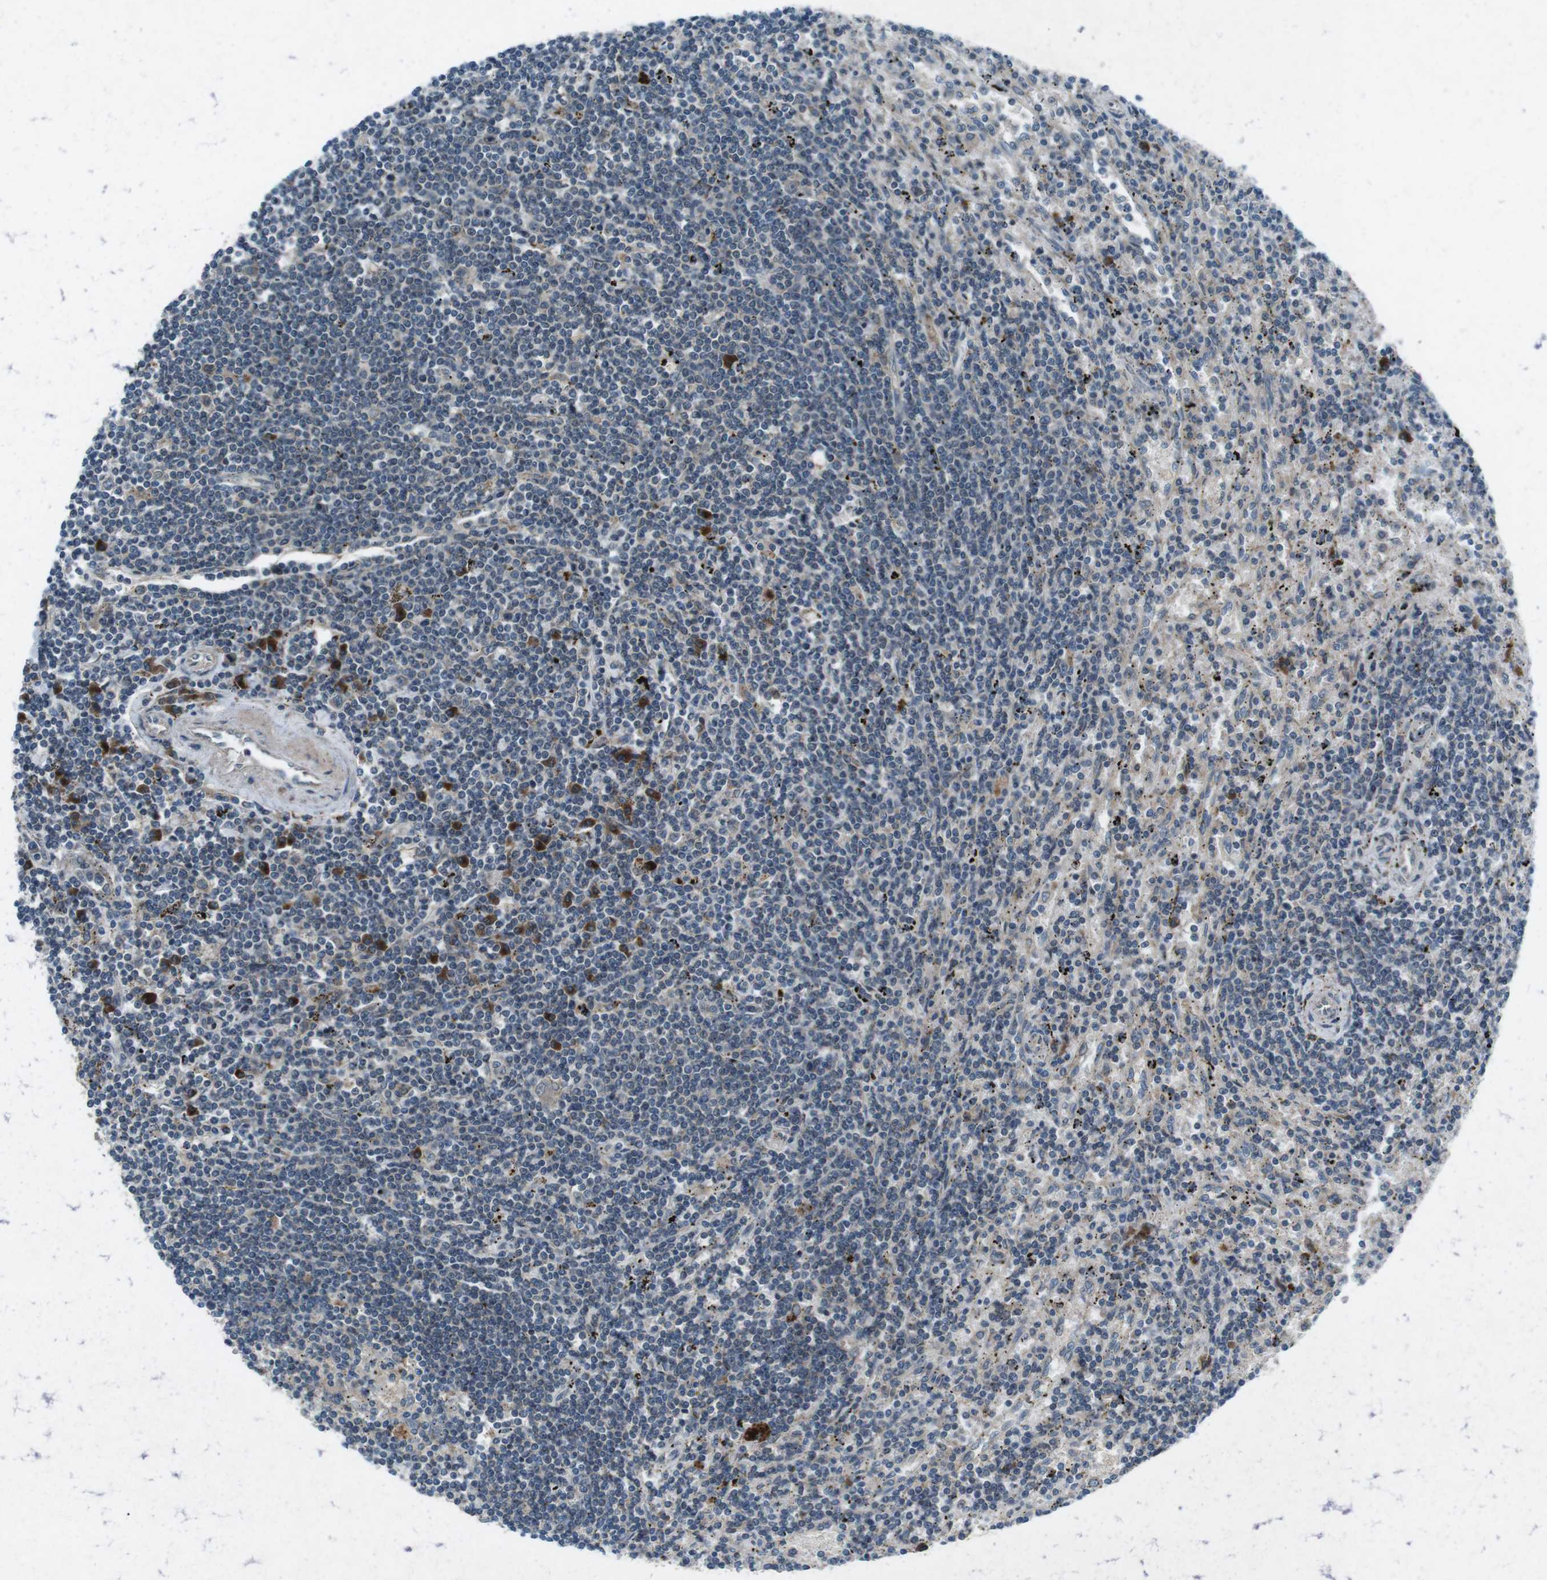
{"staining": {"intensity": "negative", "quantity": "none", "location": "none"}, "tissue": "lymphoma", "cell_type": "Tumor cells", "image_type": "cancer", "snomed": [{"axis": "morphology", "description": "Malignant lymphoma, non-Hodgkin's type, Low grade"}, {"axis": "topography", "description": "Spleen"}], "caption": "Immunohistochemical staining of lymphoma displays no significant staining in tumor cells.", "gene": "CDK16", "patient": {"sex": "male", "age": 76}}